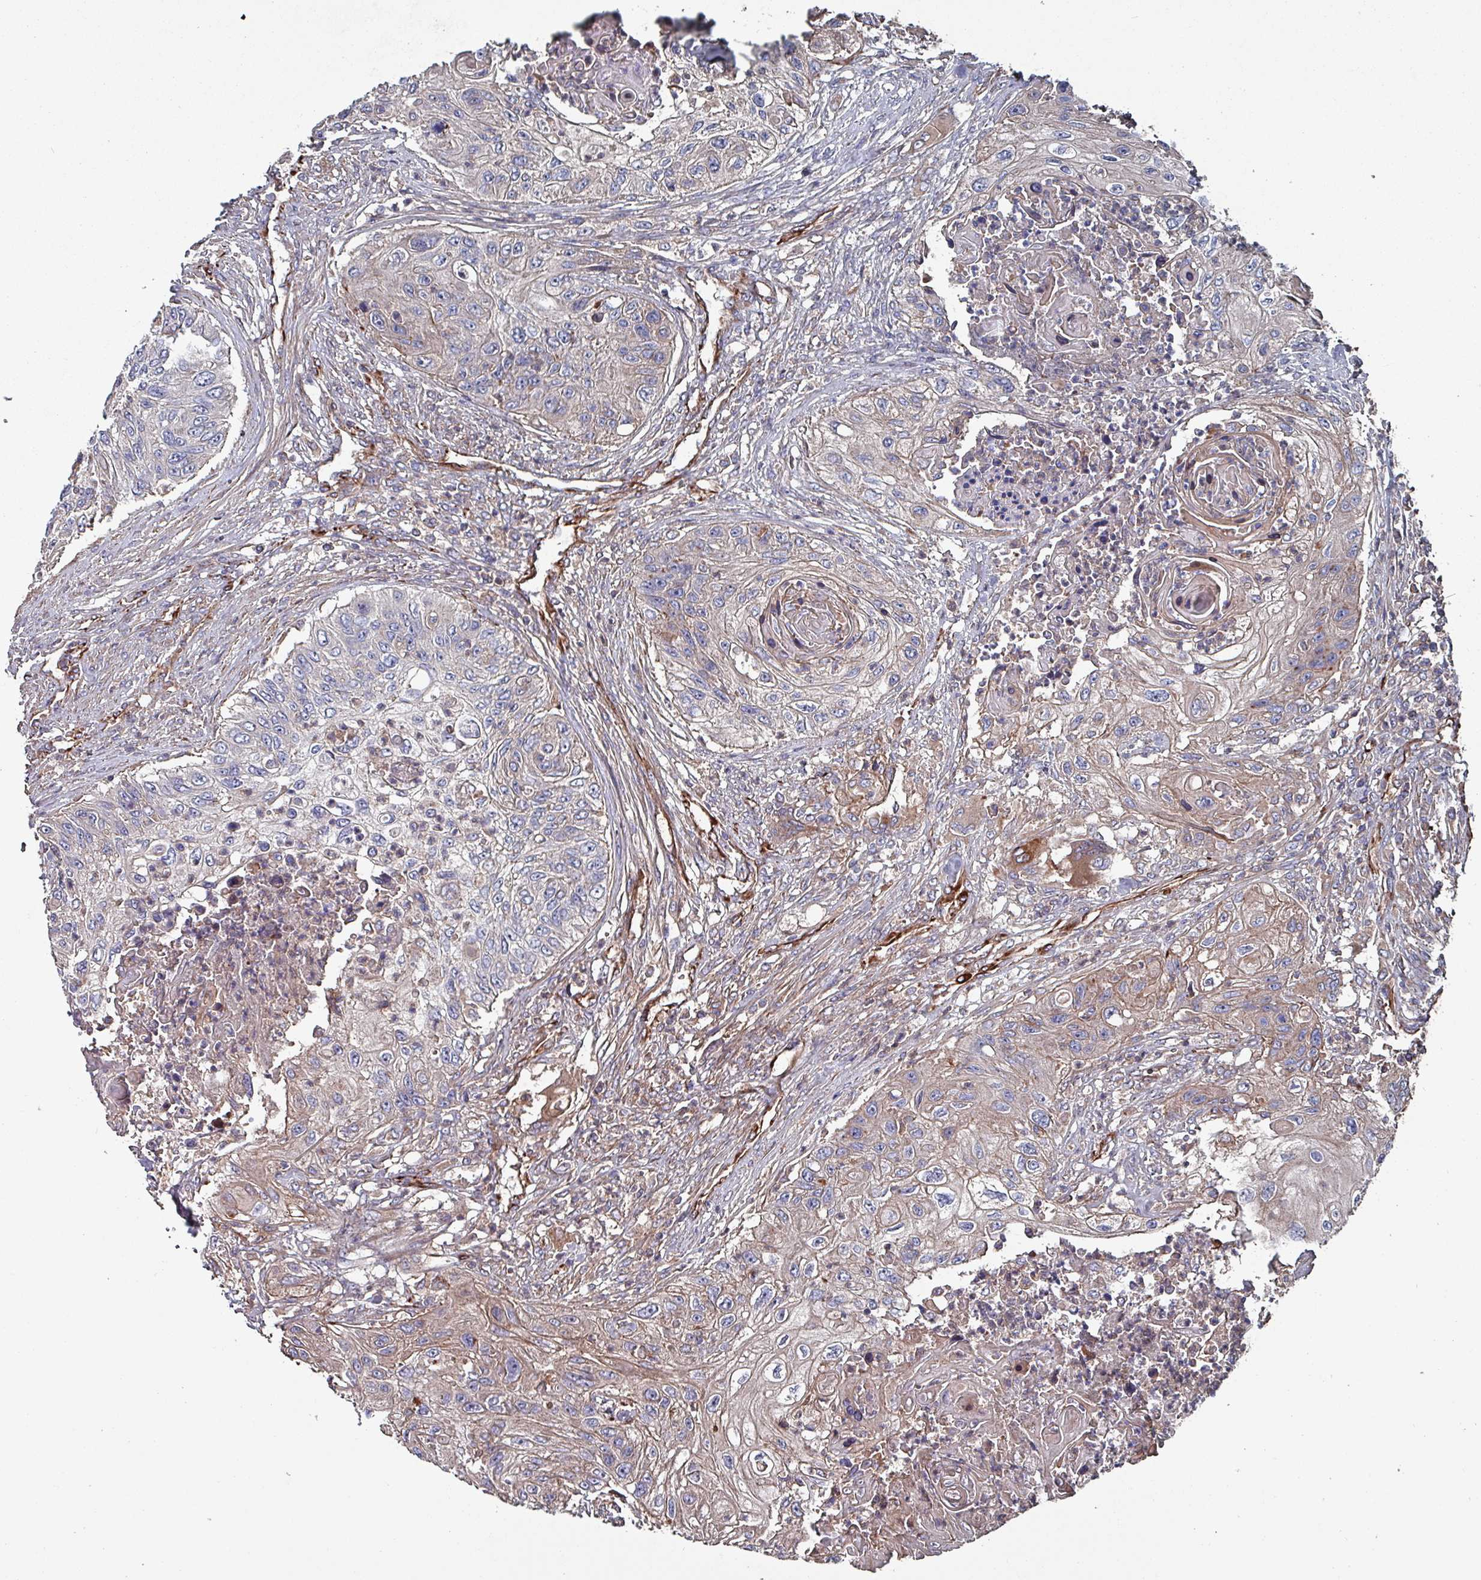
{"staining": {"intensity": "moderate", "quantity": "<25%", "location": "cytoplasmic/membranous"}, "tissue": "urothelial cancer", "cell_type": "Tumor cells", "image_type": "cancer", "snomed": [{"axis": "morphology", "description": "Urothelial carcinoma, High grade"}, {"axis": "topography", "description": "Urinary bladder"}], "caption": "Urothelial carcinoma (high-grade) stained with a brown dye exhibits moderate cytoplasmic/membranous positive expression in about <25% of tumor cells.", "gene": "ANO10", "patient": {"sex": "female", "age": 60}}